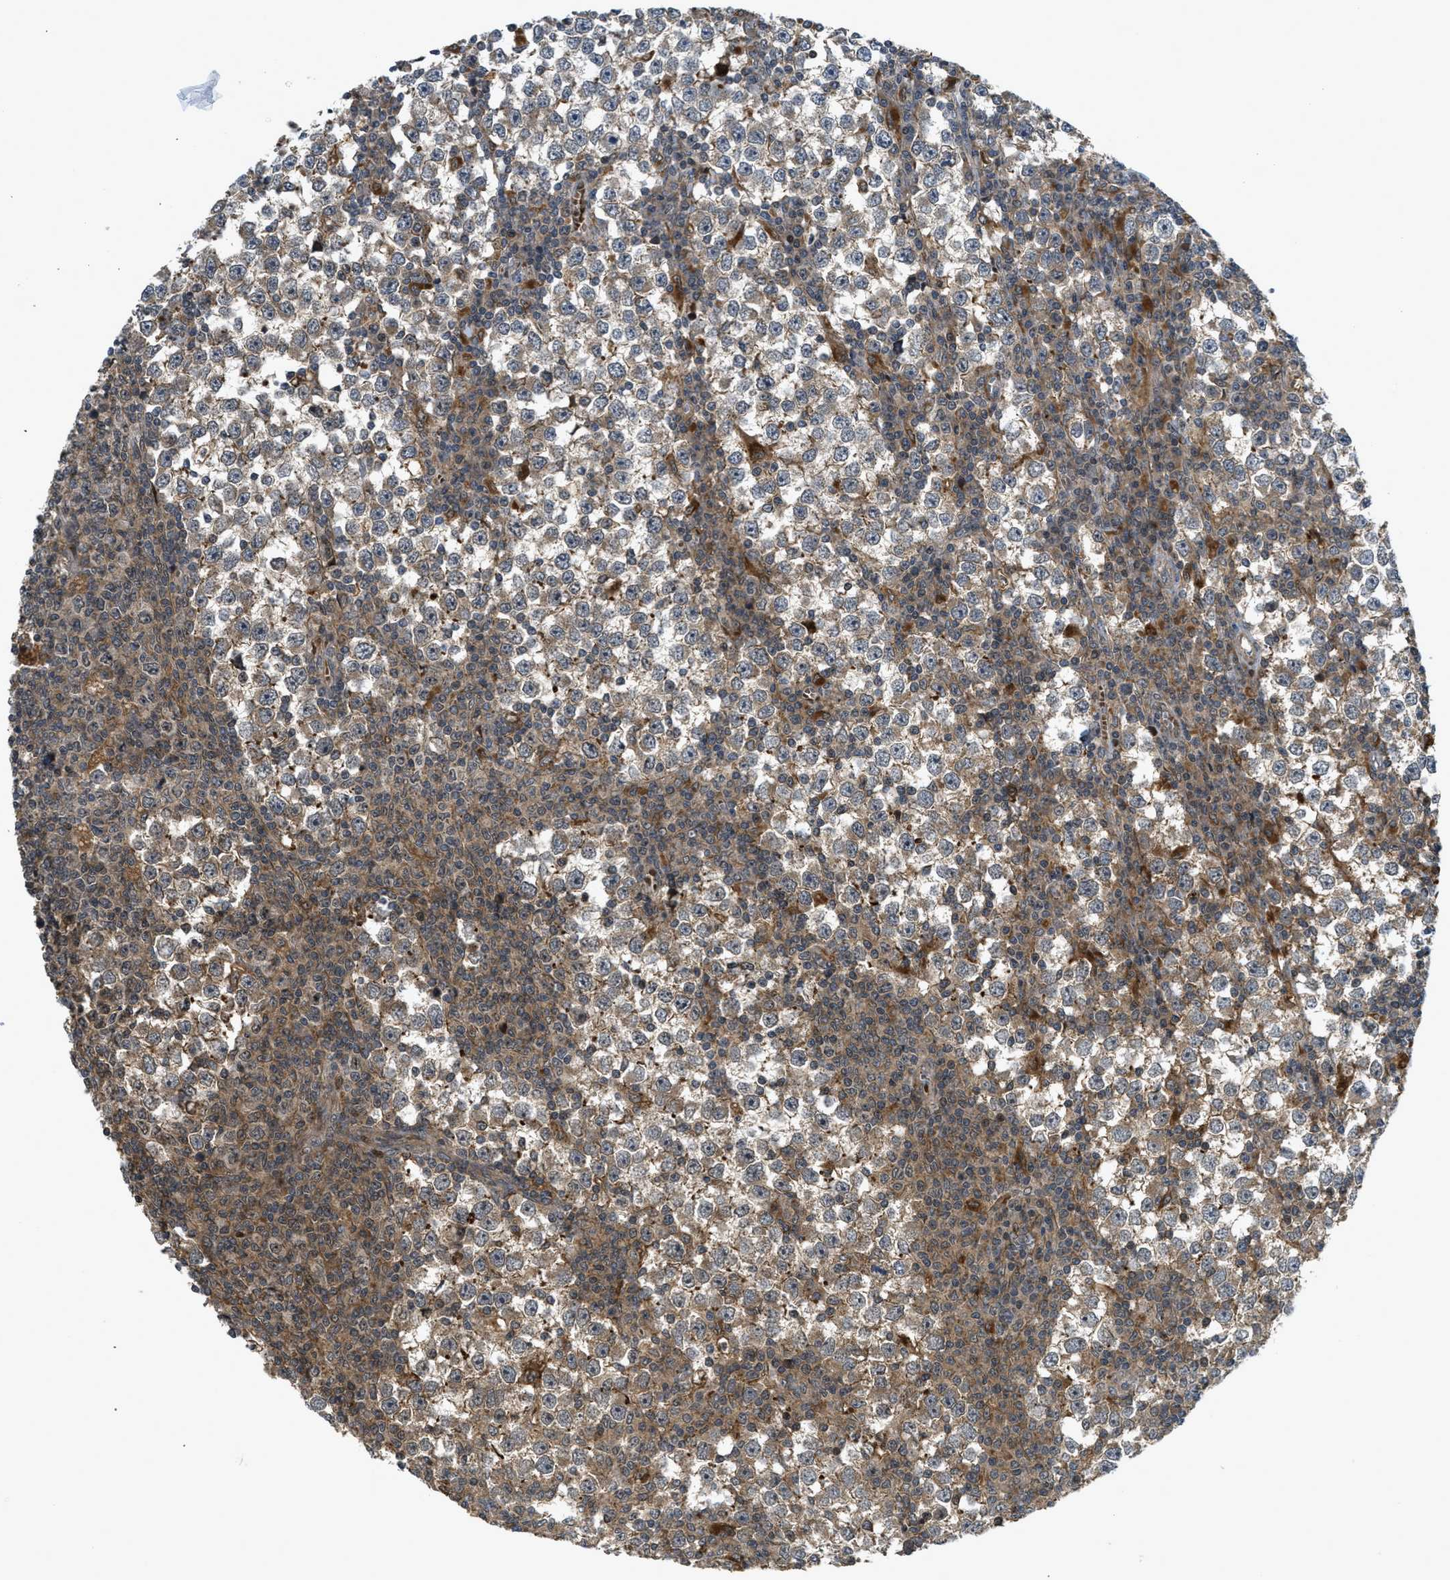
{"staining": {"intensity": "moderate", "quantity": ">75%", "location": "cytoplasmic/membranous"}, "tissue": "testis cancer", "cell_type": "Tumor cells", "image_type": "cancer", "snomed": [{"axis": "morphology", "description": "Seminoma, NOS"}, {"axis": "topography", "description": "Testis"}], "caption": "Moderate cytoplasmic/membranous expression is present in approximately >75% of tumor cells in testis cancer (seminoma). (DAB = brown stain, brightfield microscopy at high magnification).", "gene": "DNAJC28", "patient": {"sex": "male", "age": 65}}